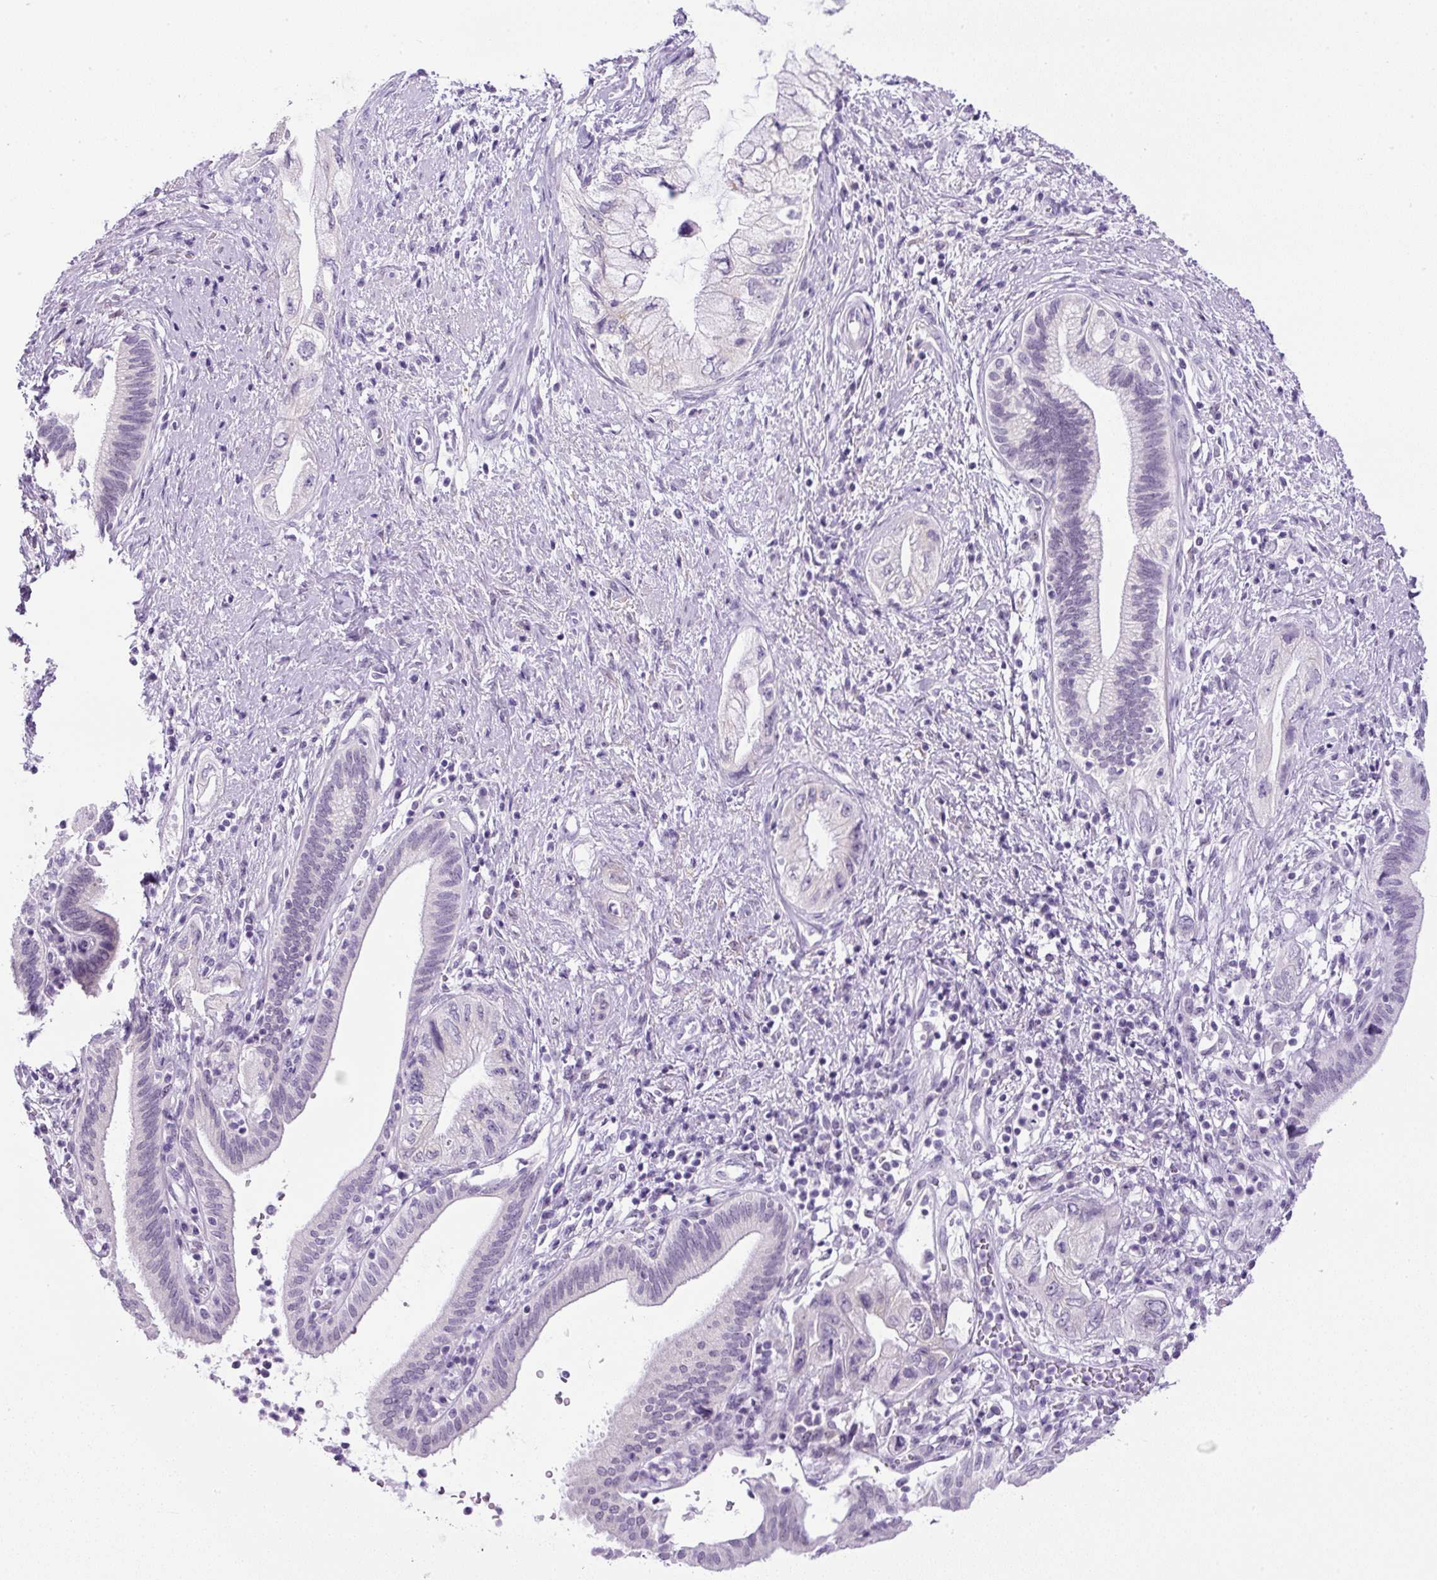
{"staining": {"intensity": "negative", "quantity": "none", "location": "none"}, "tissue": "pancreatic cancer", "cell_type": "Tumor cells", "image_type": "cancer", "snomed": [{"axis": "morphology", "description": "Adenocarcinoma, NOS"}, {"axis": "topography", "description": "Pancreas"}], "caption": "Tumor cells show no significant protein staining in pancreatic cancer. (Immunohistochemistry (ihc), brightfield microscopy, high magnification).", "gene": "RHBDD2", "patient": {"sex": "female", "age": 73}}